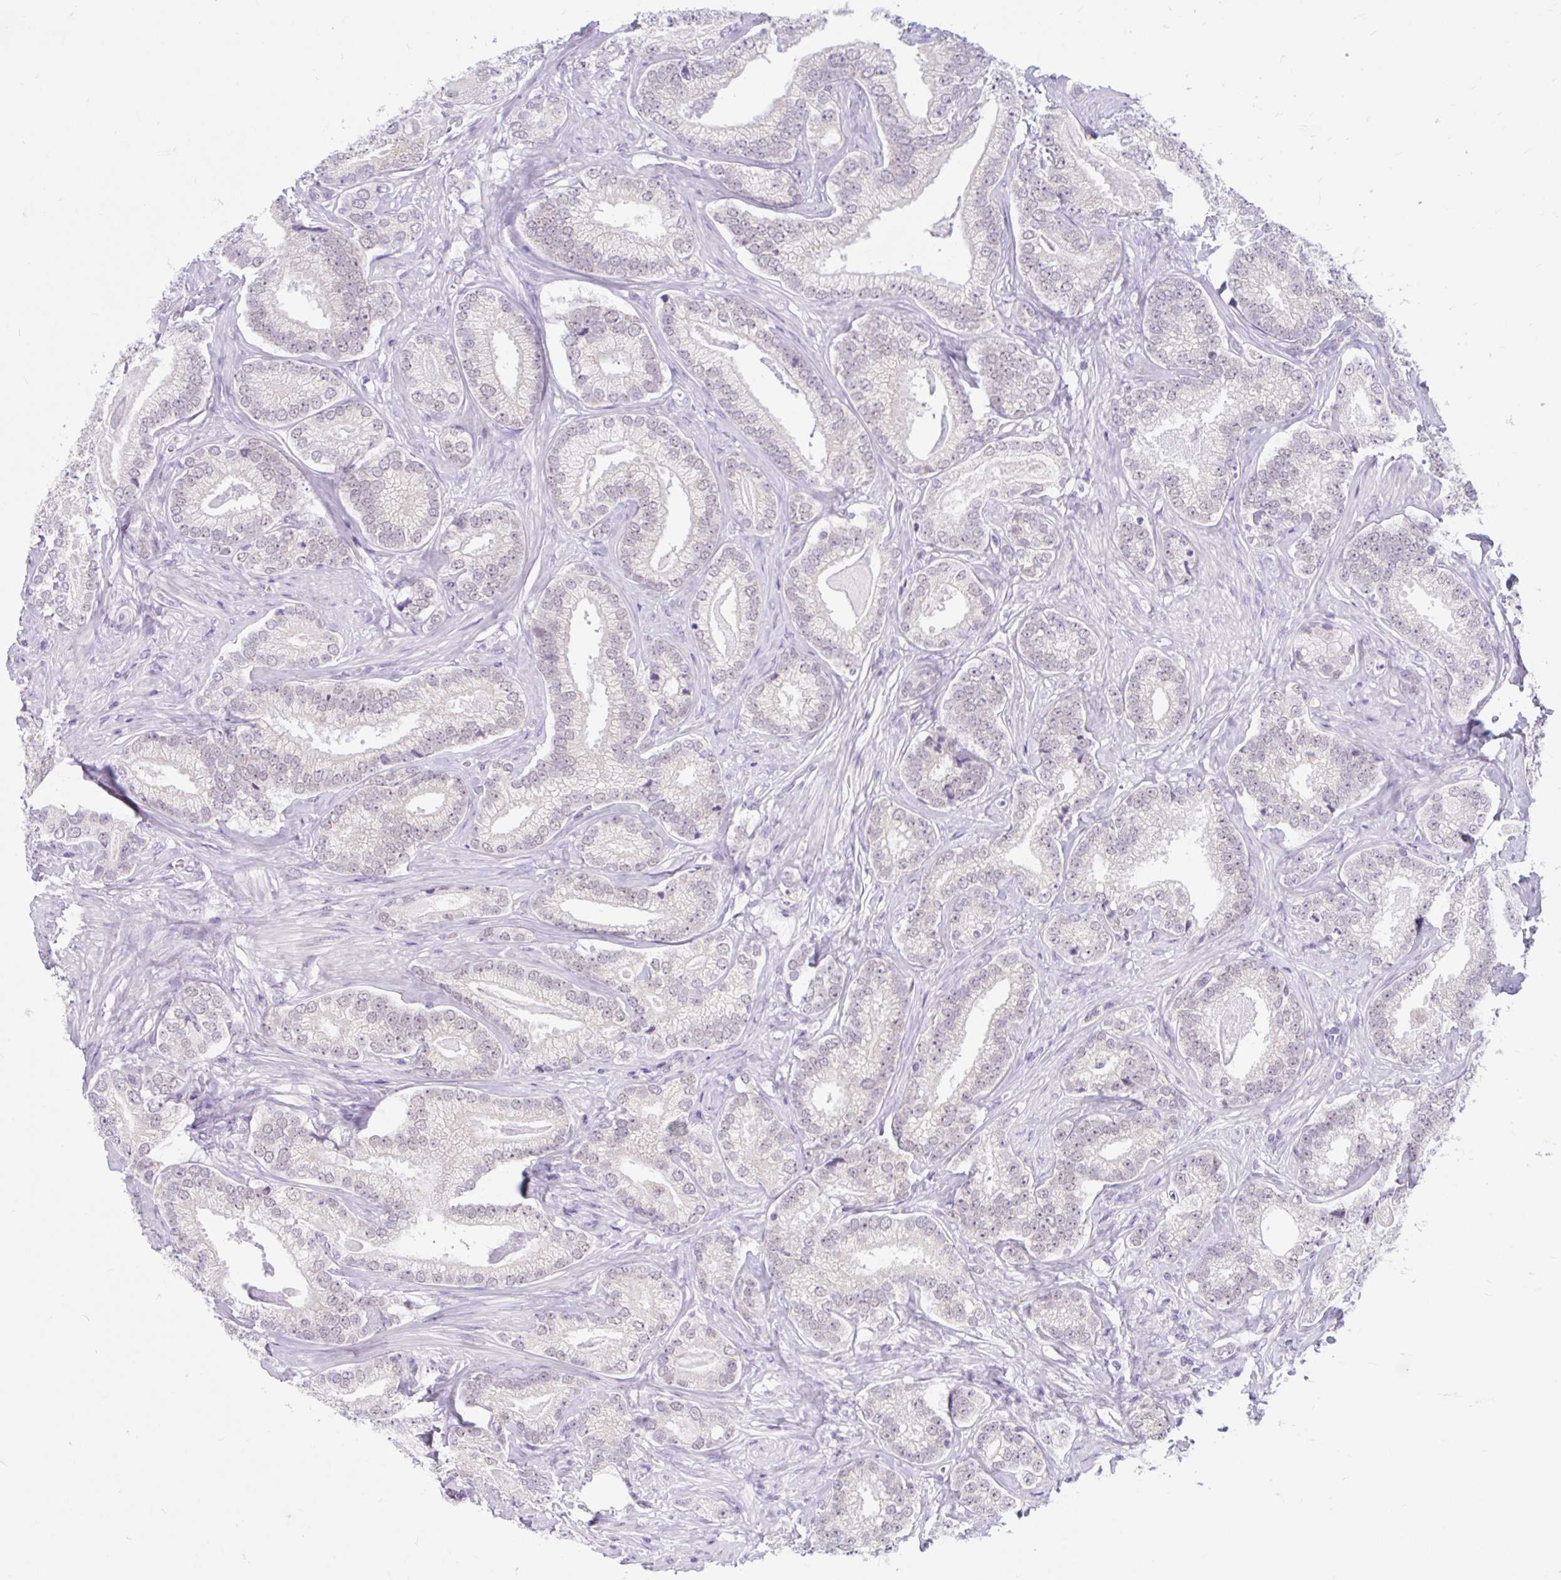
{"staining": {"intensity": "negative", "quantity": "none", "location": "none"}, "tissue": "prostate cancer", "cell_type": "Tumor cells", "image_type": "cancer", "snomed": [{"axis": "morphology", "description": "Adenocarcinoma, Low grade"}, {"axis": "topography", "description": "Prostate"}], "caption": "This is a image of IHC staining of low-grade adenocarcinoma (prostate), which shows no expression in tumor cells. The staining was performed using DAB to visualize the protein expression in brown, while the nuclei were stained in blue with hematoxylin (Magnification: 20x).", "gene": "ITPK1", "patient": {"sex": "male", "age": 63}}